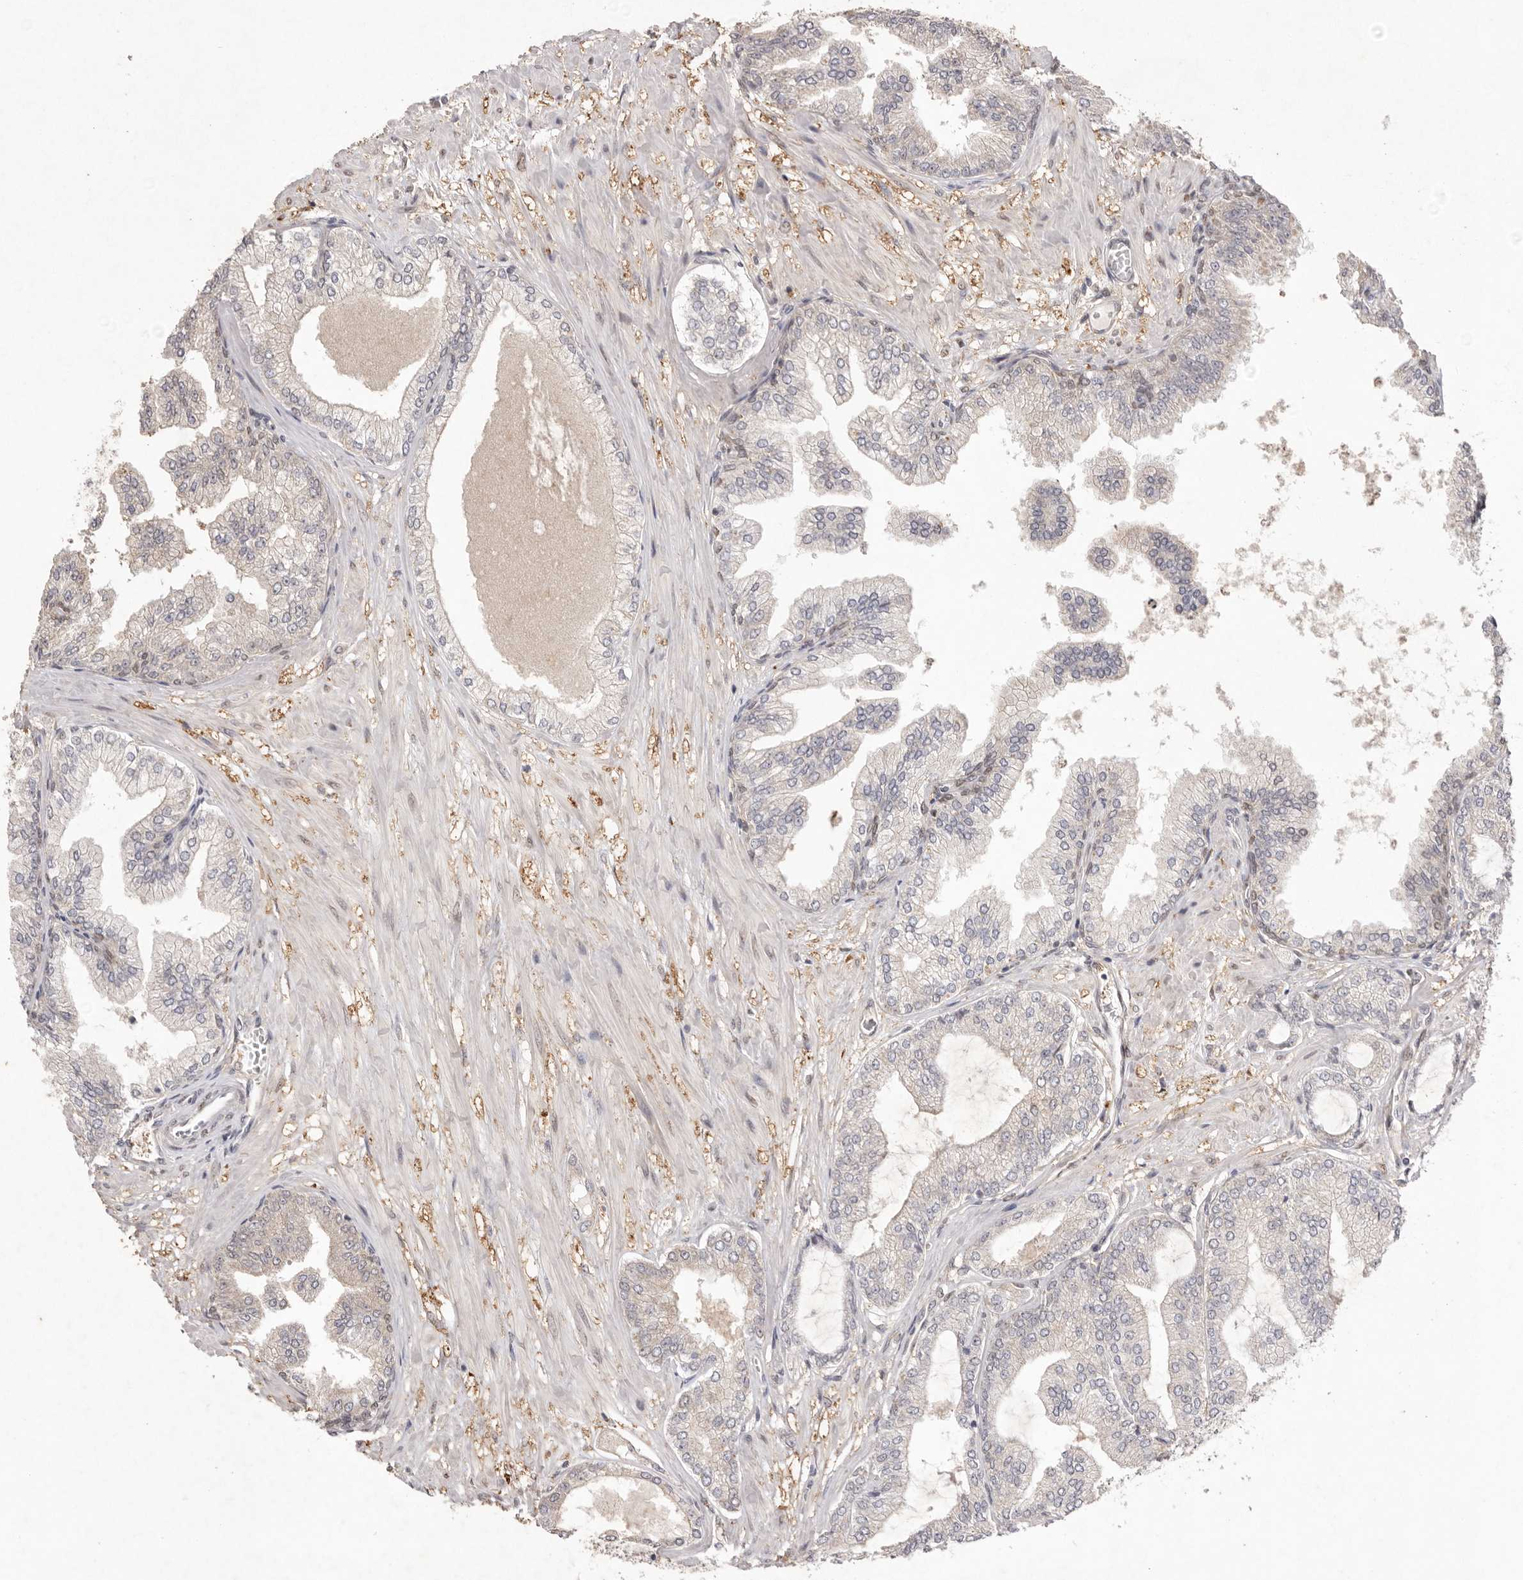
{"staining": {"intensity": "negative", "quantity": "none", "location": "none"}, "tissue": "prostate cancer", "cell_type": "Tumor cells", "image_type": "cancer", "snomed": [{"axis": "morphology", "description": "Adenocarcinoma, Low grade"}, {"axis": "topography", "description": "Prostate"}], "caption": "A micrograph of human prostate cancer (low-grade adenocarcinoma) is negative for staining in tumor cells. (Brightfield microscopy of DAB (3,3'-diaminobenzidine) immunohistochemistry (IHC) at high magnification).", "gene": "TADA1", "patient": {"sex": "male", "age": 63}}